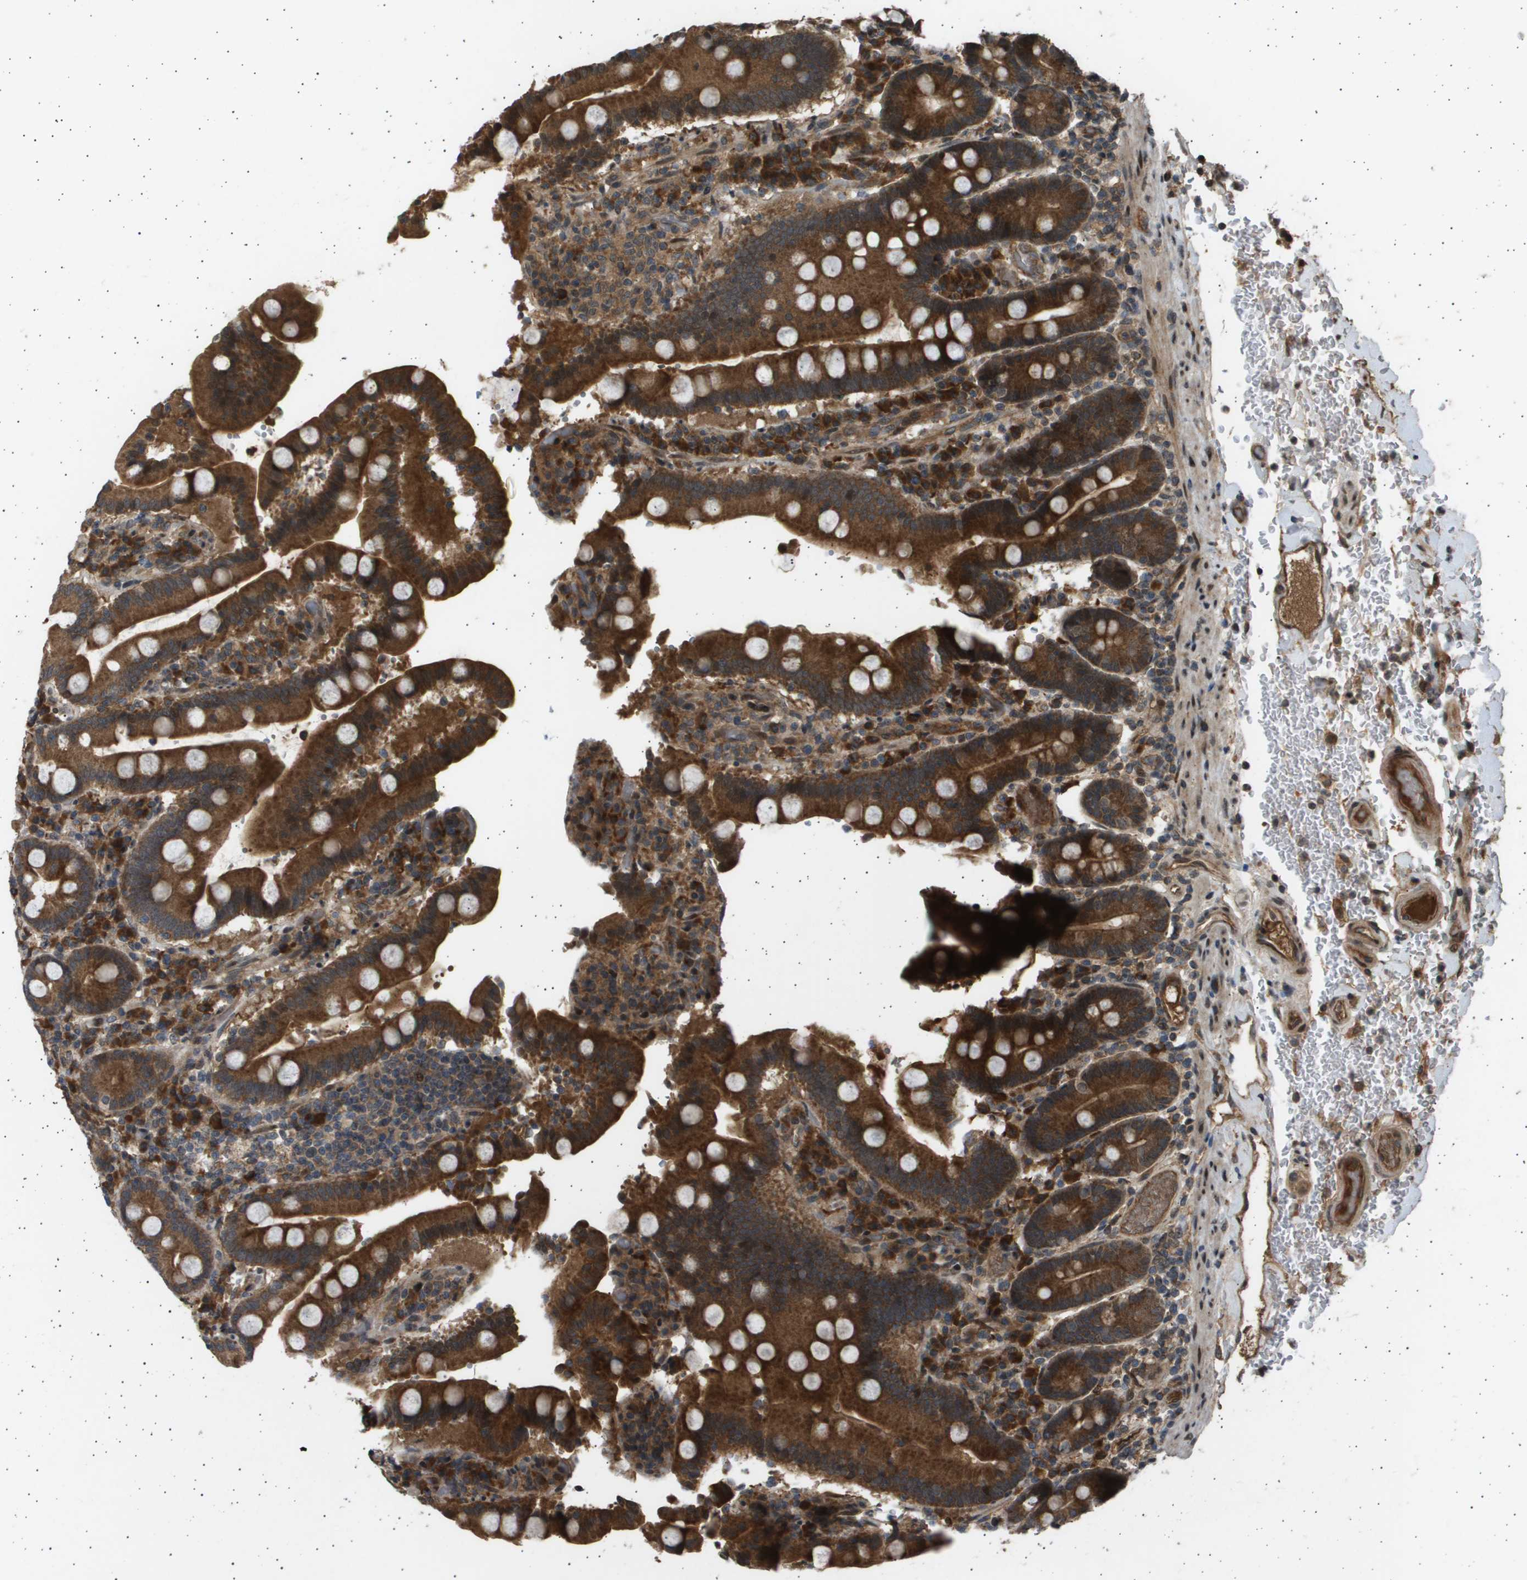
{"staining": {"intensity": "strong", "quantity": ">75%", "location": "cytoplasmic/membranous"}, "tissue": "duodenum", "cell_type": "Glandular cells", "image_type": "normal", "snomed": [{"axis": "morphology", "description": "Normal tissue, NOS"}, {"axis": "topography", "description": "Small intestine, NOS"}], "caption": "Immunohistochemistry (IHC) image of benign human duodenum stained for a protein (brown), which reveals high levels of strong cytoplasmic/membranous positivity in about >75% of glandular cells.", "gene": "TNRC6A", "patient": {"sex": "female", "age": 71}}